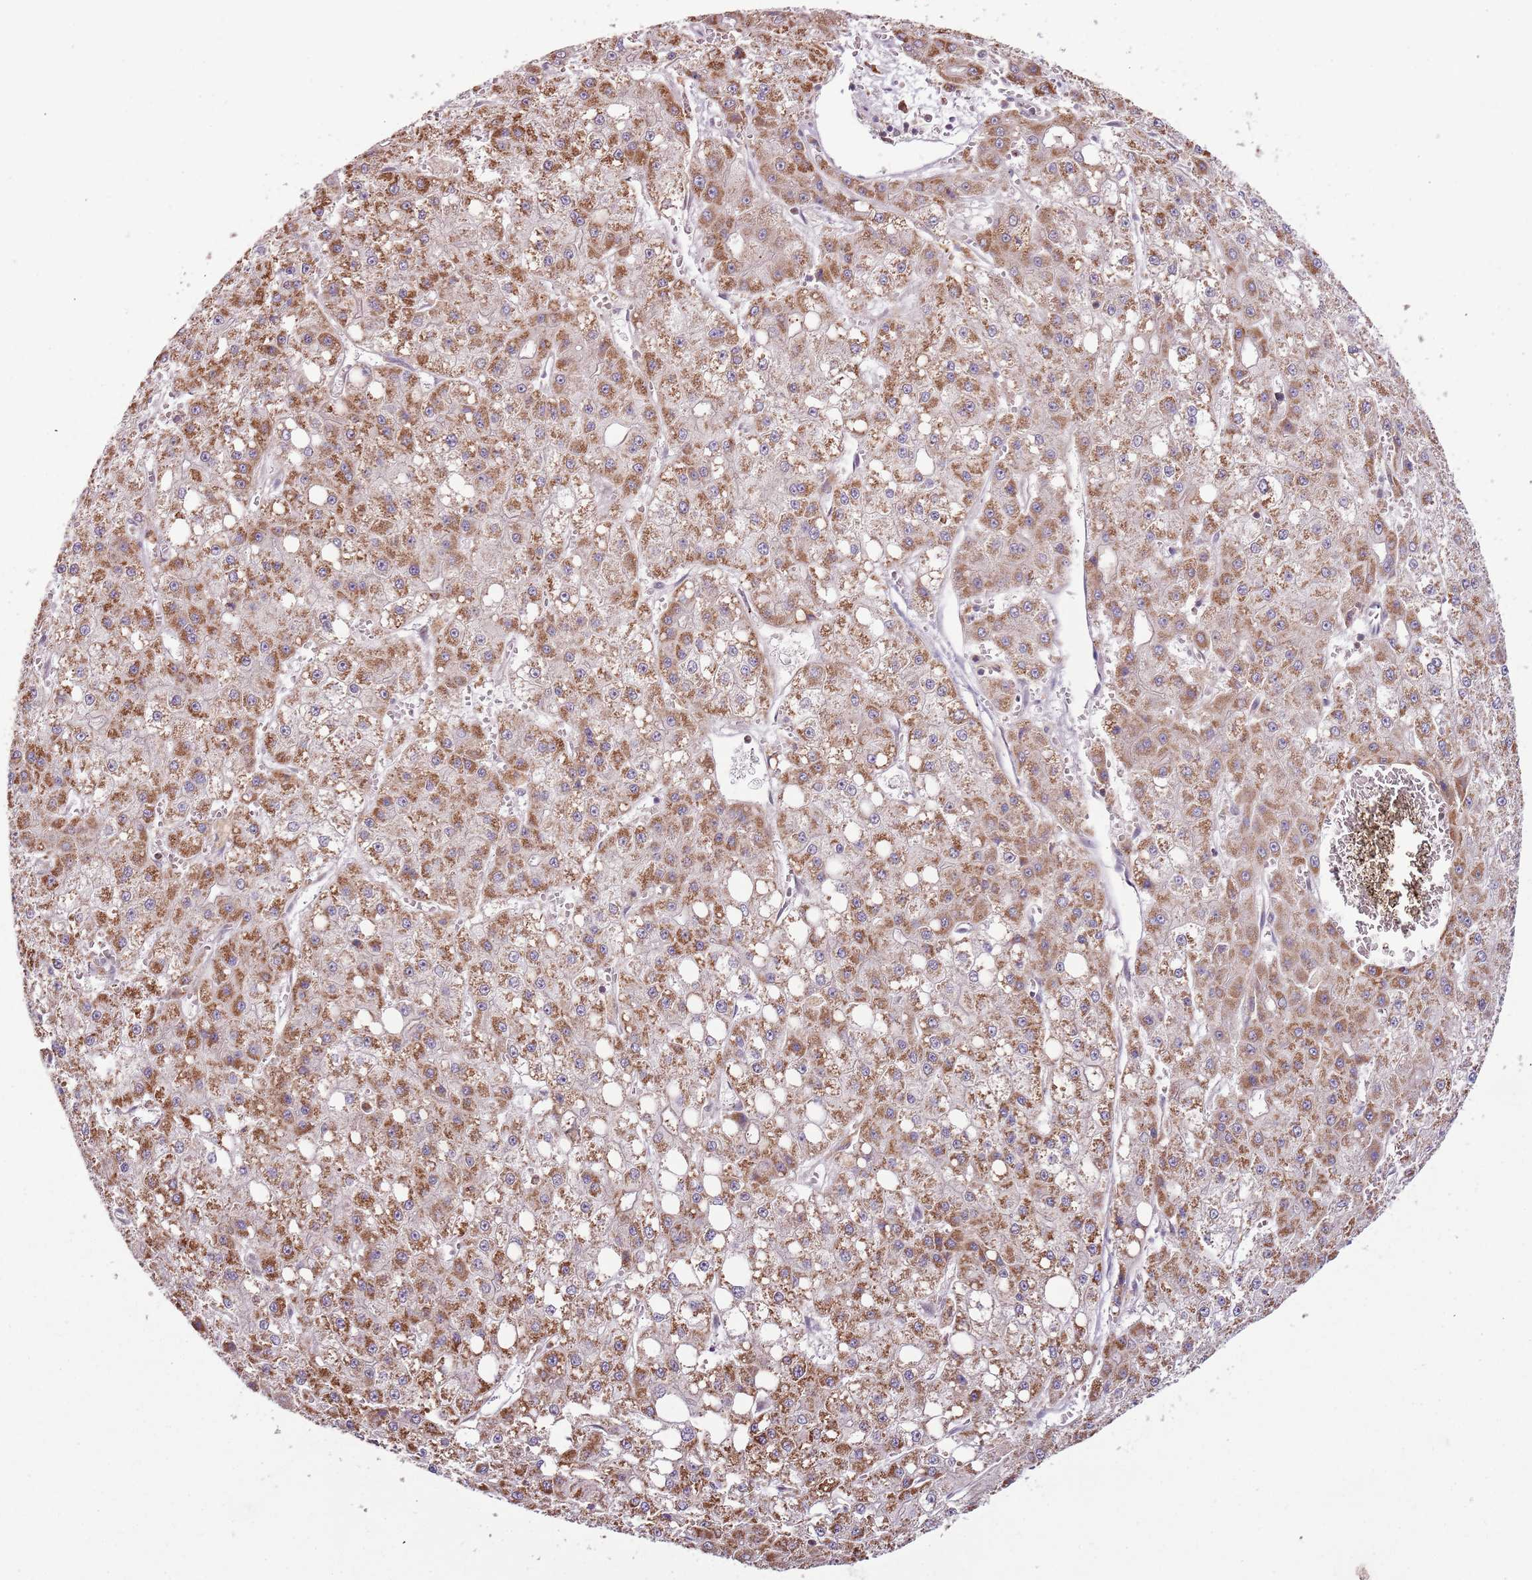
{"staining": {"intensity": "moderate", "quantity": ">75%", "location": "cytoplasmic/membranous"}, "tissue": "liver cancer", "cell_type": "Tumor cells", "image_type": "cancer", "snomed": [{"axis": "morphology", "description": "Carcinoma, Hepatocellular, NOS"}, {"axis": "topography", "description": "Liver"}], "caption": "Moderate cytoplasmic/membranous positivity for a protein is appreciated in approximately >75% of tumor cells of liver cancer (hepatocellular carcinoma) using IHC.", "gene": "ULK3", "patient": {"sex": "male", "age": 47}}